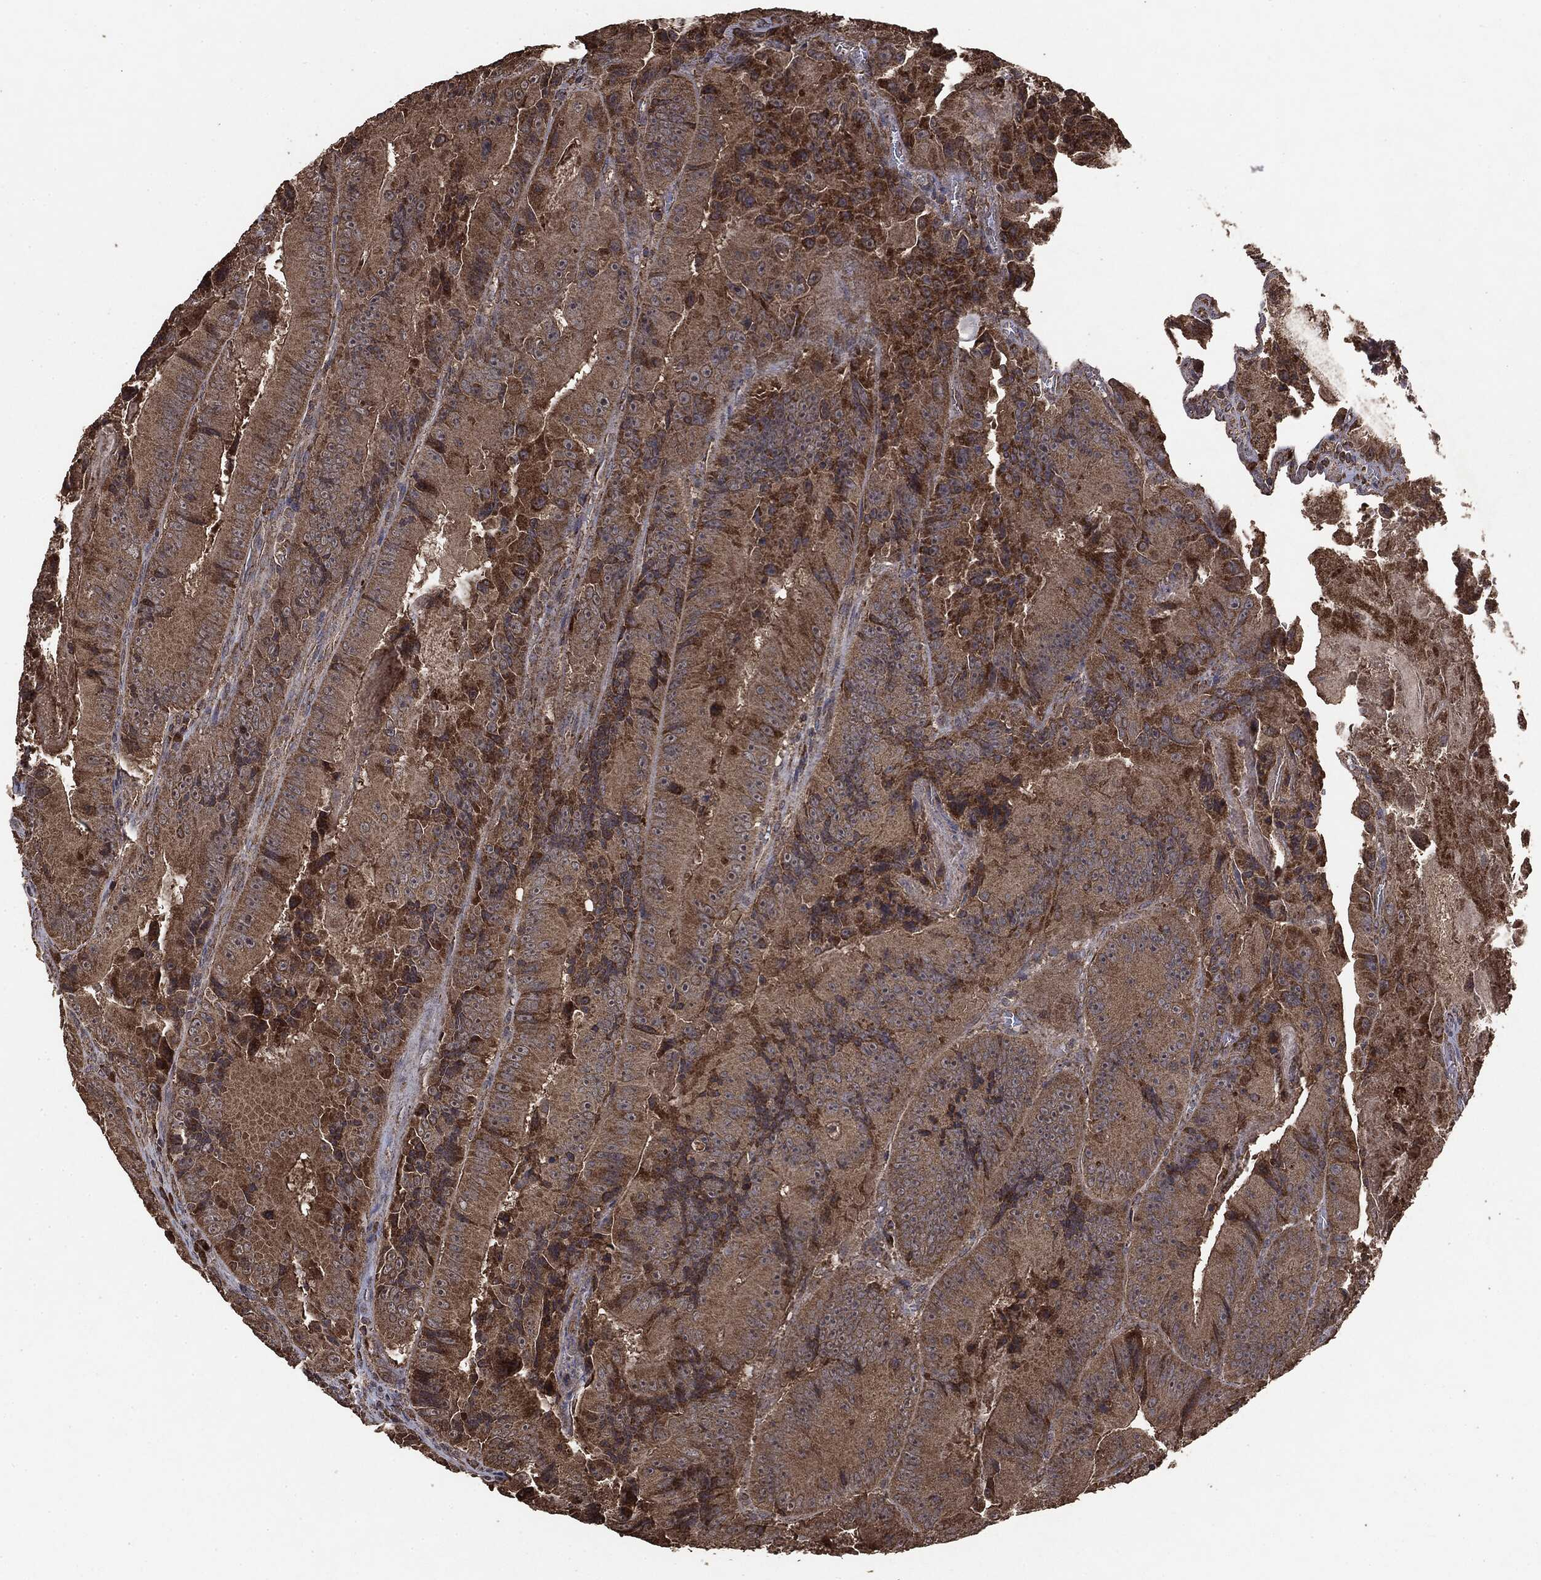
{"staining": {"intensity": "moderate", "quantity": ">75%", "location": "cytoplasmic/membranous"}, "tissue": "colorectal cancer", "cell_type": "Tumor cells", "image_type": "cancer", "snomed": [{"axis": "morphology", "description": "Adenocarcinoma, NOS"}, {"axis": "topography", "description": "Colon"}], "caption": "Human adenocarcinoma (colorectal) stained with a protein marker shows moderate staining in tumor cells.", "gene": "MTOR", "patient": {"sex": "female", "age": 86}}